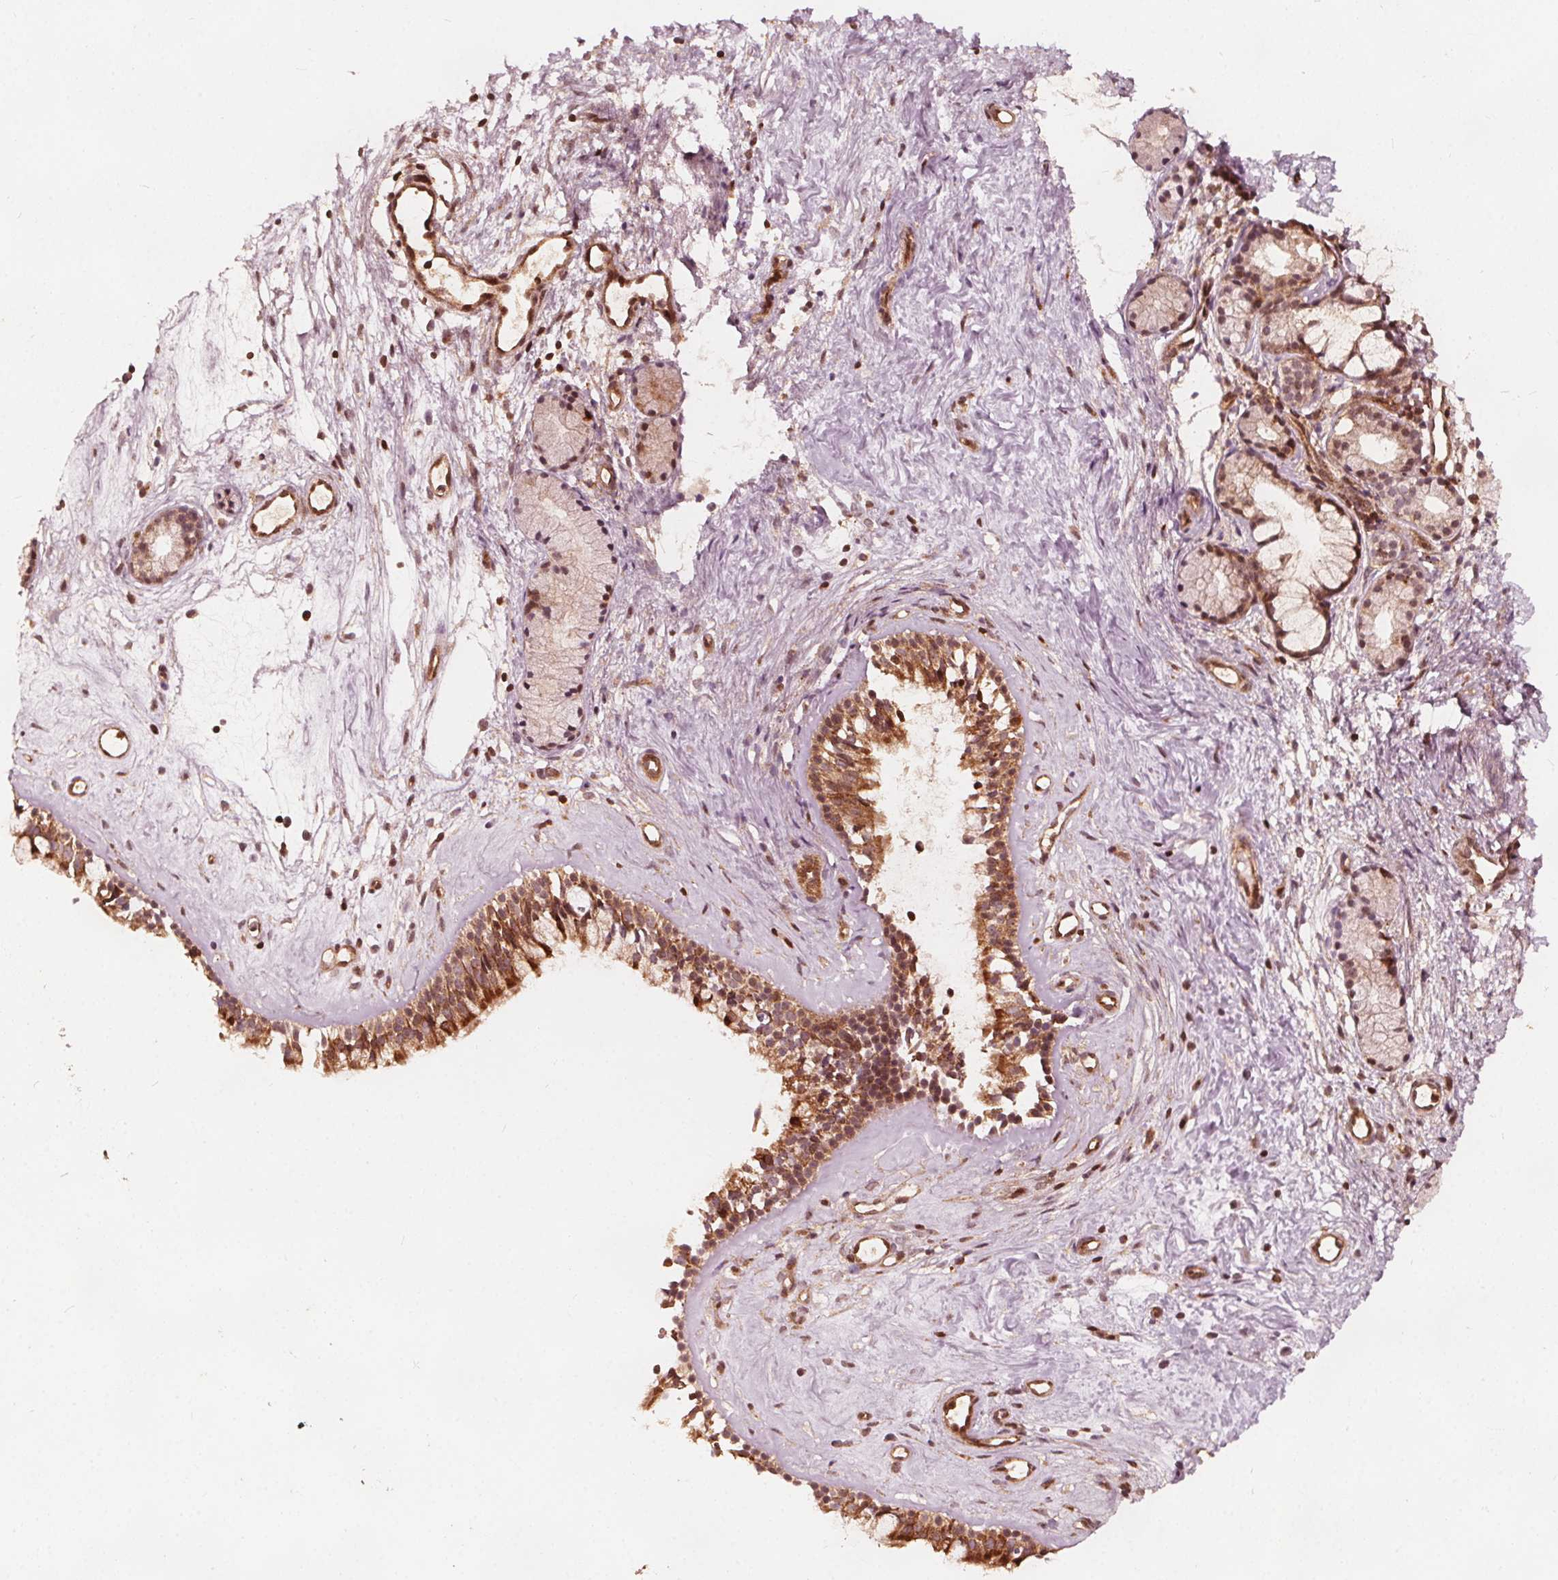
{"staining": {"intensity": "strong", "quantity": ">75%", "location": "cytoplasmic/membranous,nuclear"}, "tissue": "nasopharynx", "cell_type": "Respiratory epithelial cells", "image_type": "normal", "snomed": [{"axis": "morphology", "description": "Normal tissue, NOS"}, {"axis": "topography", "description": "Nasopharynx"}], "caption": "Nasopharynx stained with IHC demonstrates strong cytoplasmic/membranous,nuclear staining in about >75% of respiratory epithelial cells.", "gene": "AIP", "patient": {"sex": "female", "age": 52}}